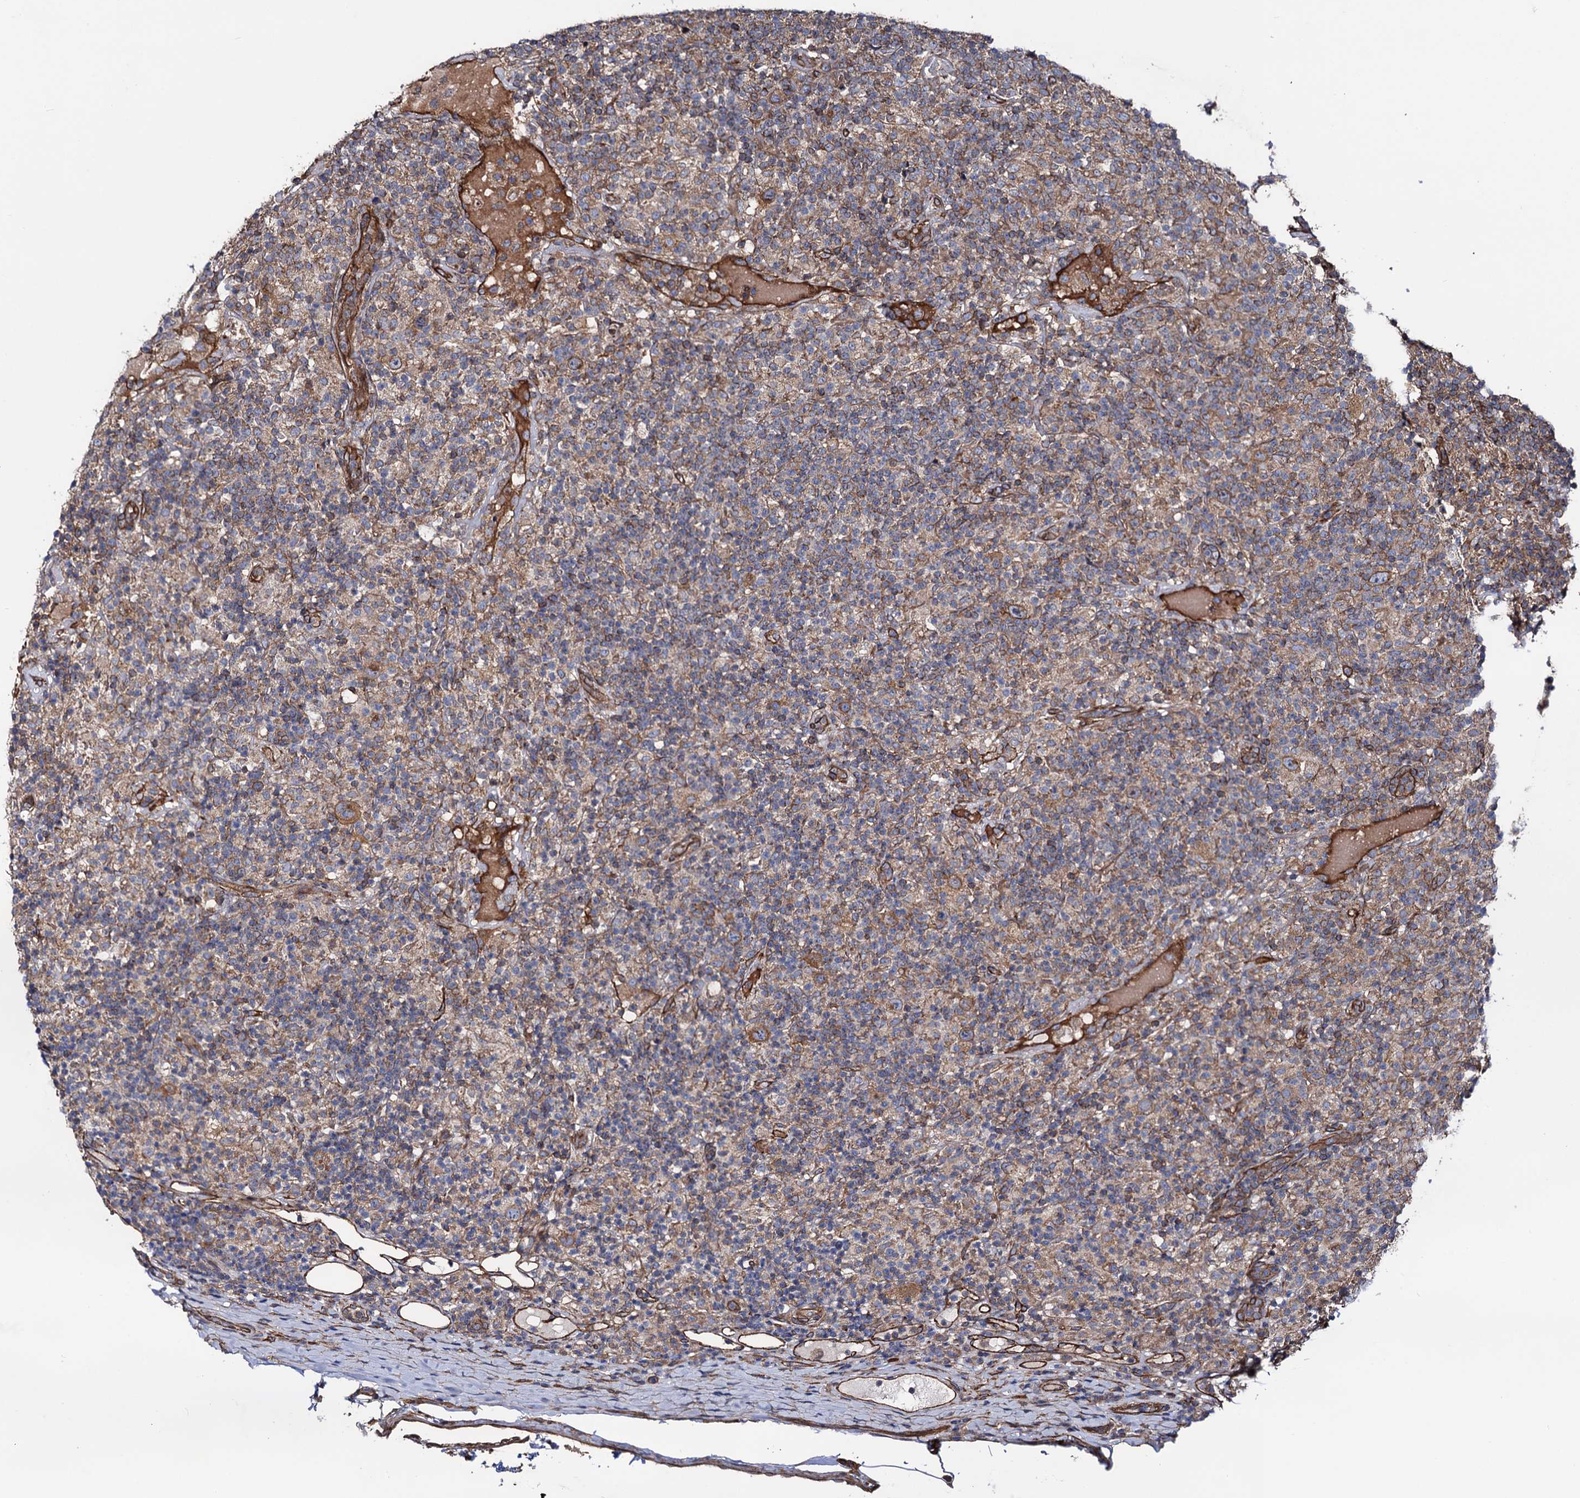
{"staining": {"intensity": "moderate", "quantity": ">75%", "location": "cytoplasmic/membranous"}, "tissue": "lymphoma", "cell_type": "Tumor cells", "image_type": "cancer", "snomed": [{"axis": "morphology", "description": "Hodgkin's disease, NOS"}, {"axis": "topography", "description": "Lymph node"}], "caption": "An IHC micrograph of tumor tissue is shown. Protein staining in brown shows moderate cytoplasmic/membranous positivity in lymphoma within tumor cells. Nuclei are stained in blue.", "gene": "CIP2A", "patient": {"sex": "male", "age": 70}}